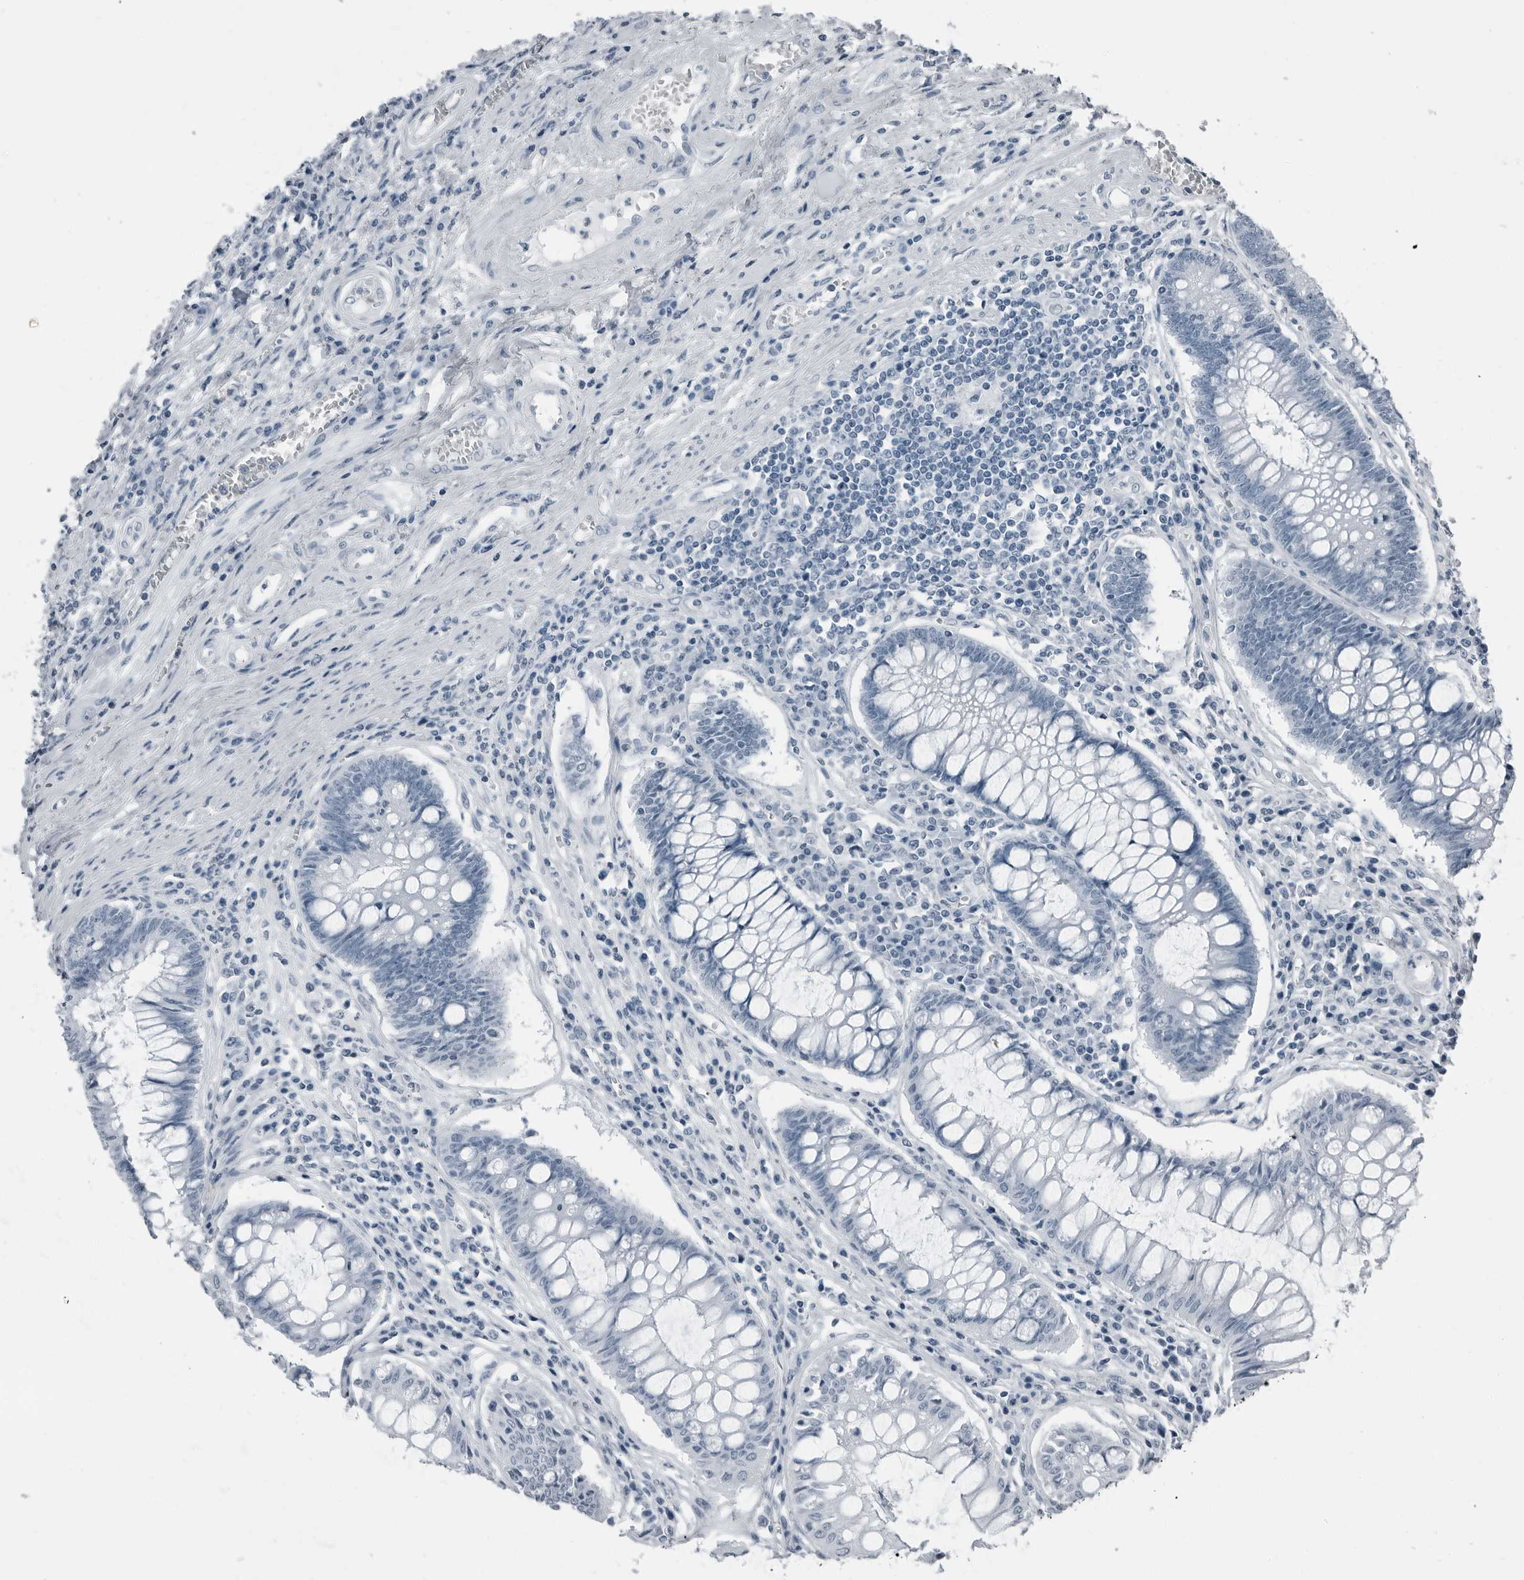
{"staining": {"intensity": "negative", "quantity": "none", "location": "none"}, "tissue": "colorectal cancer", "cell_type": "Tumor cells", "image_type": "cancer", "snomed": [{"axis": "morphology", "description": "Adenocarcinoma, NOS"}, {"axis": "topography", "description": "Rectum"}], "caption": "The histopathology image displays no significant positivity in tumor cells of colorectal cancer (adenocarcinoma).", "gene": "PRSS1", "patient": {"sex": "male", "age": 84}}